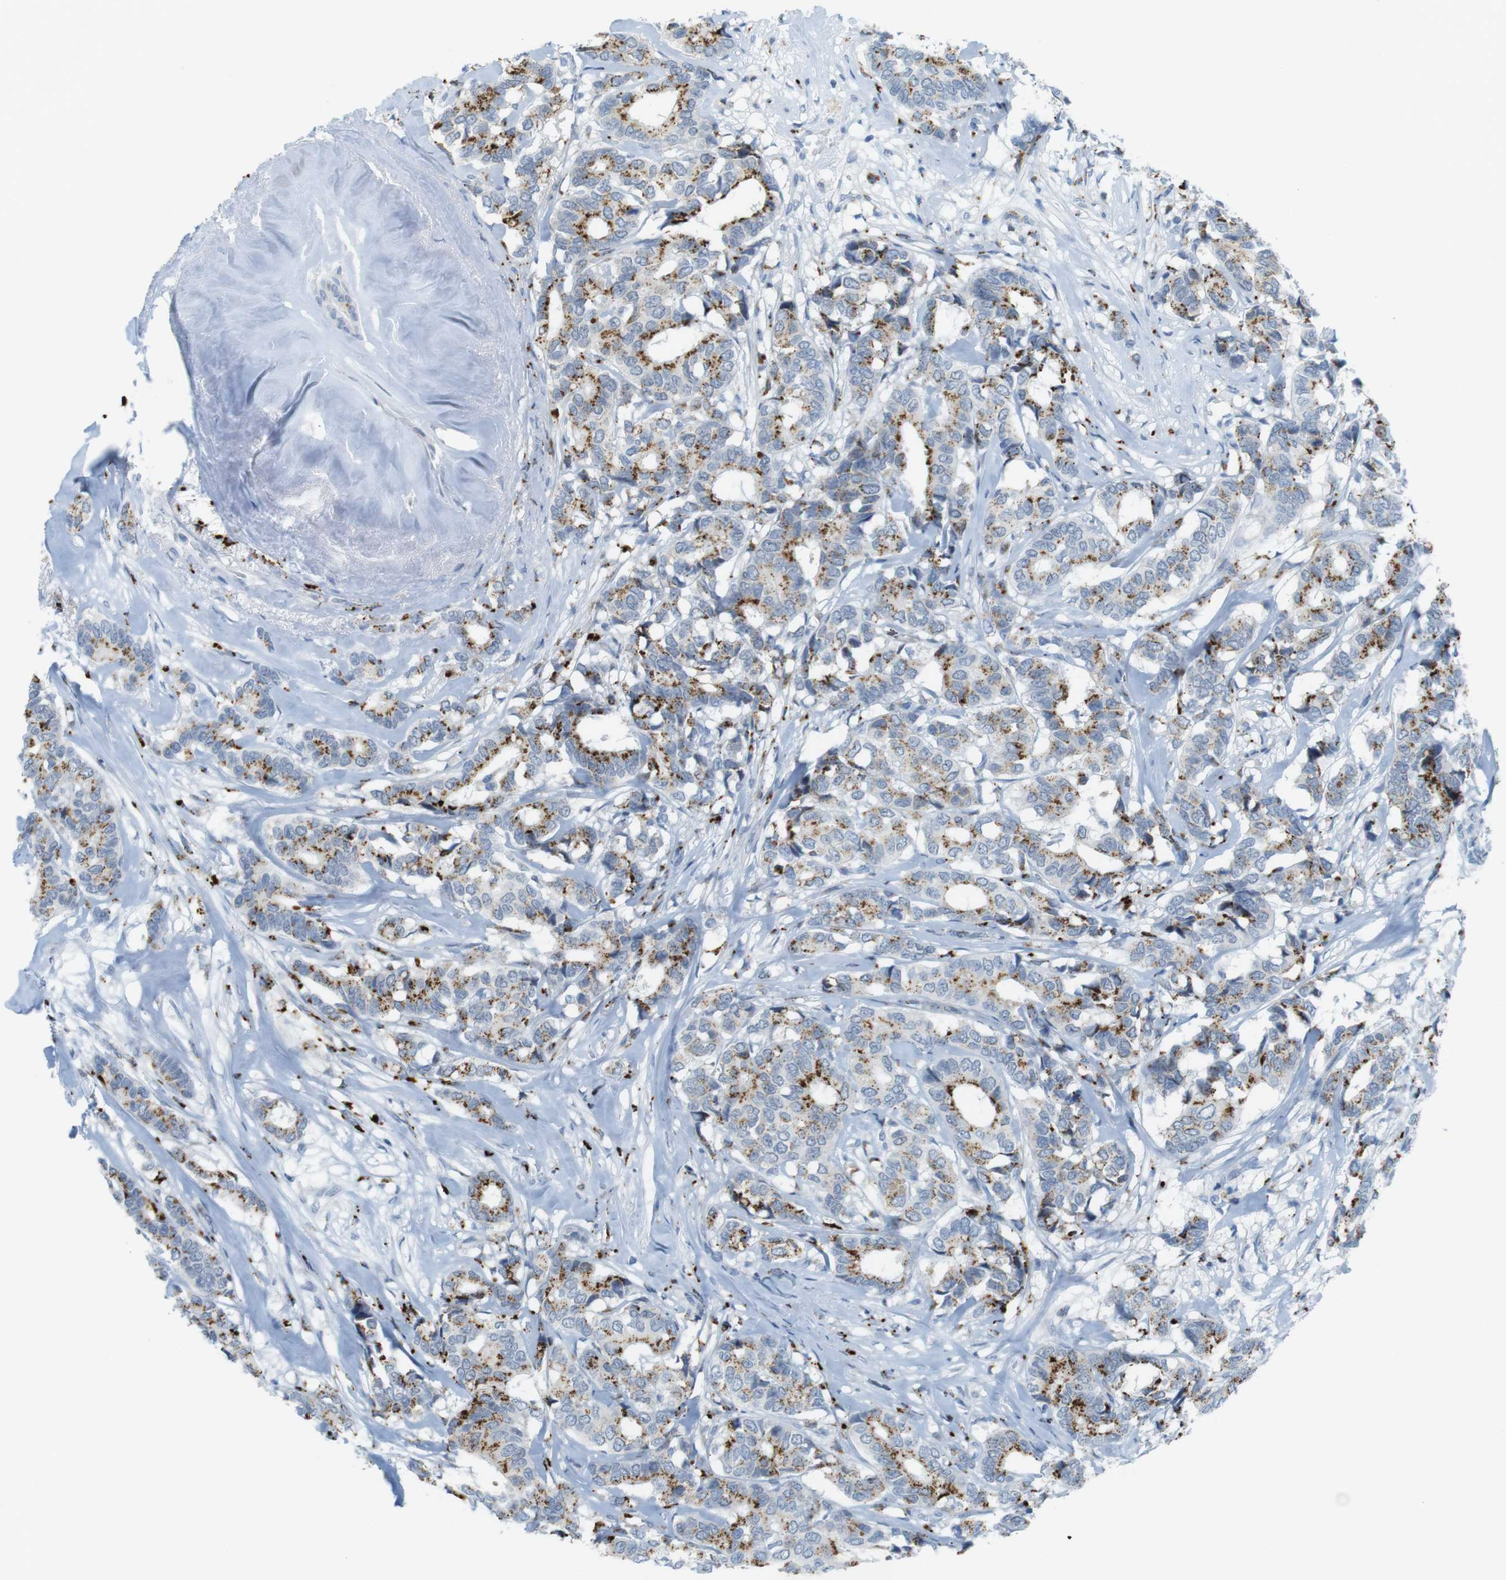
{"staining": {"intensity": "strong", "quantity": ">75%", "location": "cytoplasmic/membranous"}, "tissue": "breast cancer", "cell_type": "Tumor cells", "image_type": "cancer", "snomed": [{"axis": "morphology", "description": "Duct carcinoma"}, {"axis": "topography", "description": "Breast"}], "caption": "The image shows a brown stain indicating the presence of a protein in the cytoplasmic/membranous of tumor cells in invasive ductal carcinoma (breast).", "gene": "YIPF1", "patient": {"sex": "female", "age": 87}}